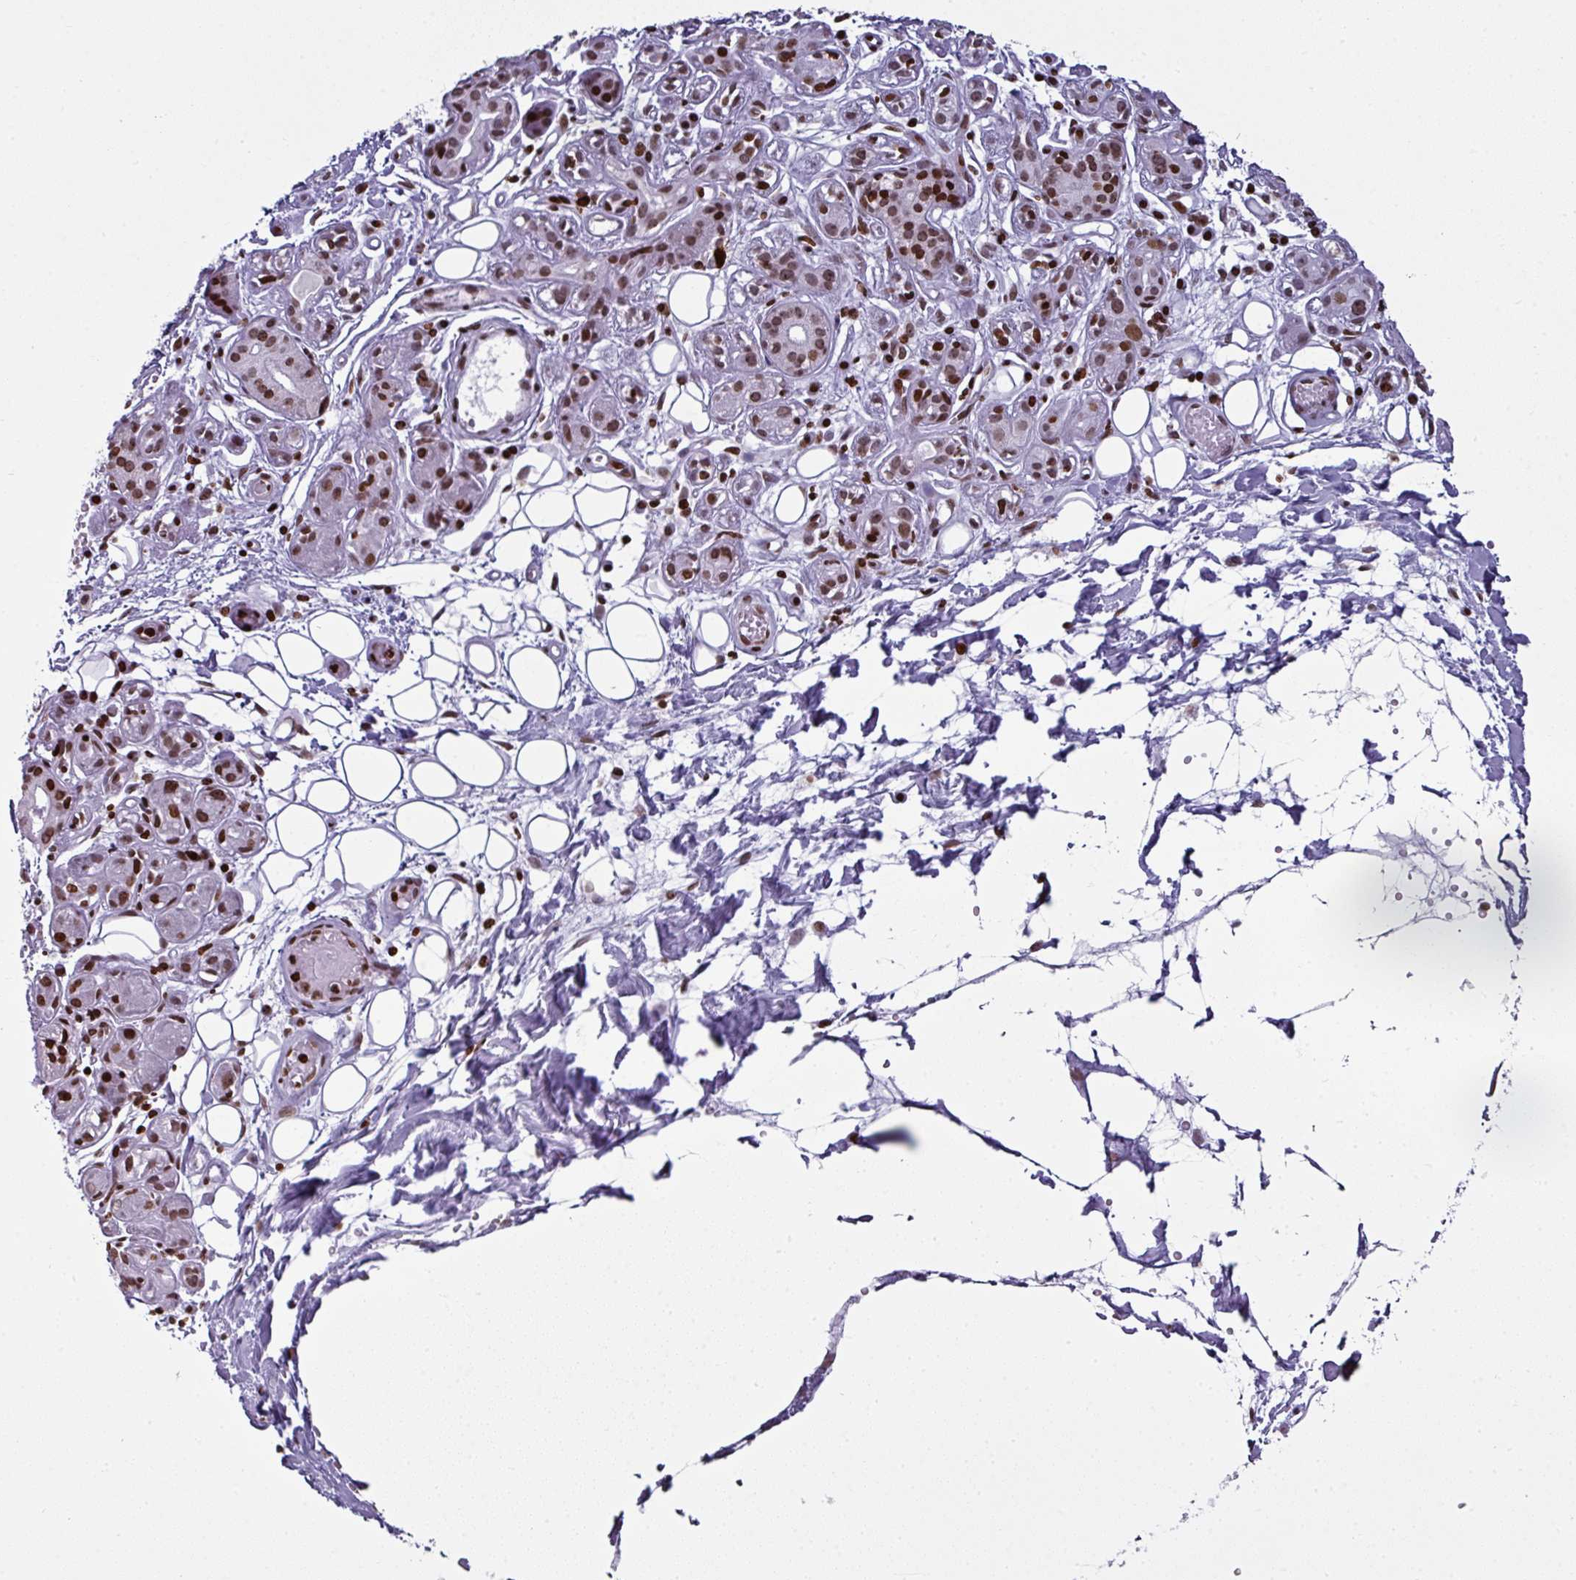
{"staining": {"intensity": "strong", "quantity": ">75%", "location": "nuclear"}, "tissue": "salivary gland", "cell_type": "Glandular cells", "image_type": "normal", "snomed": [{"axis": "morphology", "description": "Normal tissue, NOS"}, {"axis": "topography", "description": "Salivary gland"}], "caption": "This is a histology image of immunohistochemistry (IHC) staining of benign salivary gland, which shows strong positivity in the nuclear of glandular cells.", "gene": "RASL11A", "patient": {"sex": "male", "age": 54}}